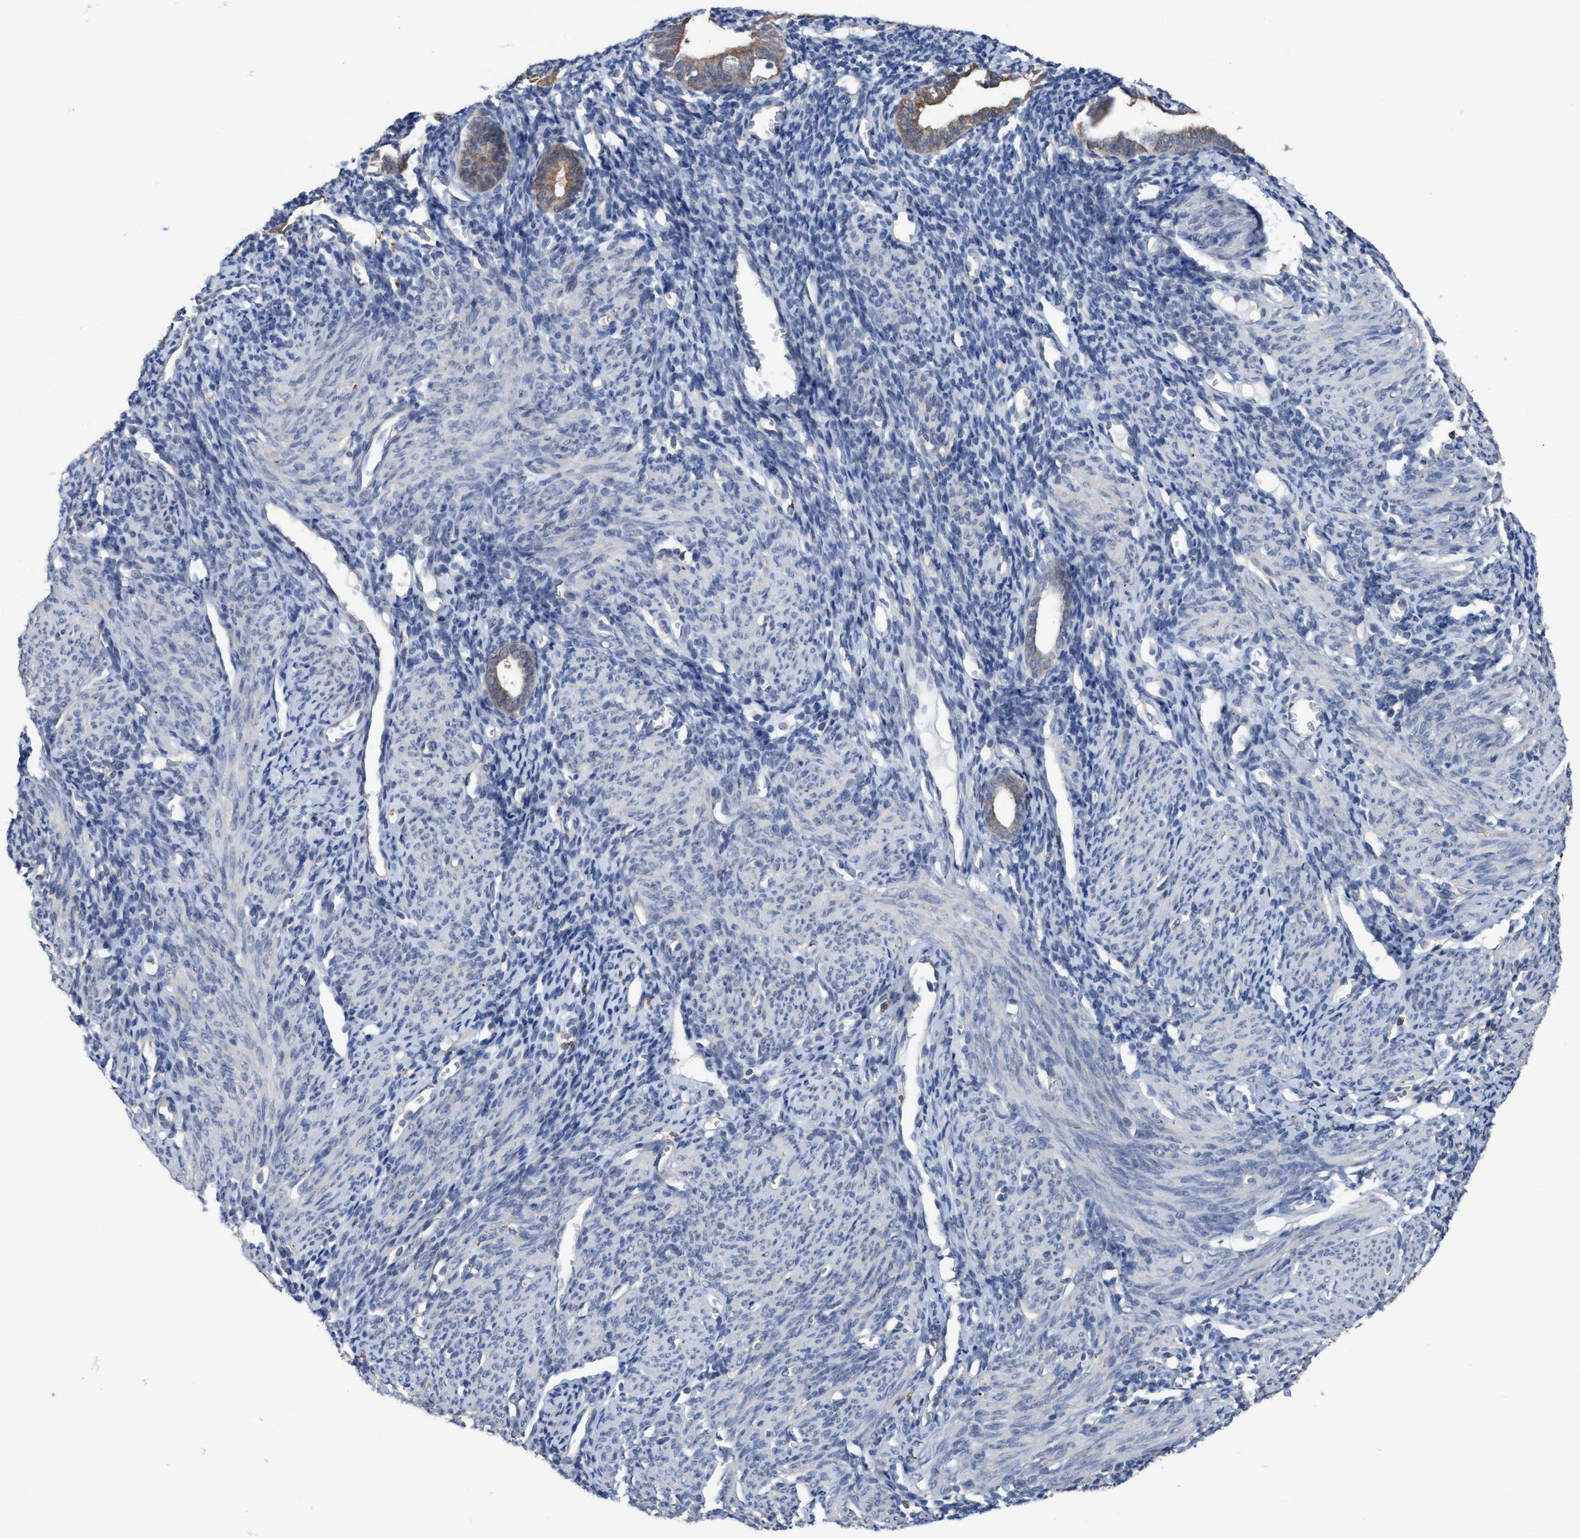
{"staining": {"intensity": "negative", "quantity": "none", "location": "none"}, "tissue": "endometrium", "cell_type": "Cells in endometrial stroma", "image_type": "normal", "snomed": [{"axis": "morphology", "description": "Normal tissue, NOS"}, {"axis": "morphology", "description": "Adenocarcinoma, NOS"}, {"axis": "topography", "description": "Endometrium"}], "caption": "Protein analysis of benign endometrium demonstrates no significant expression in cells in endometrial stroma.", "gene": "GLOD4", "patient": {"sex": "female", "age": 57}}